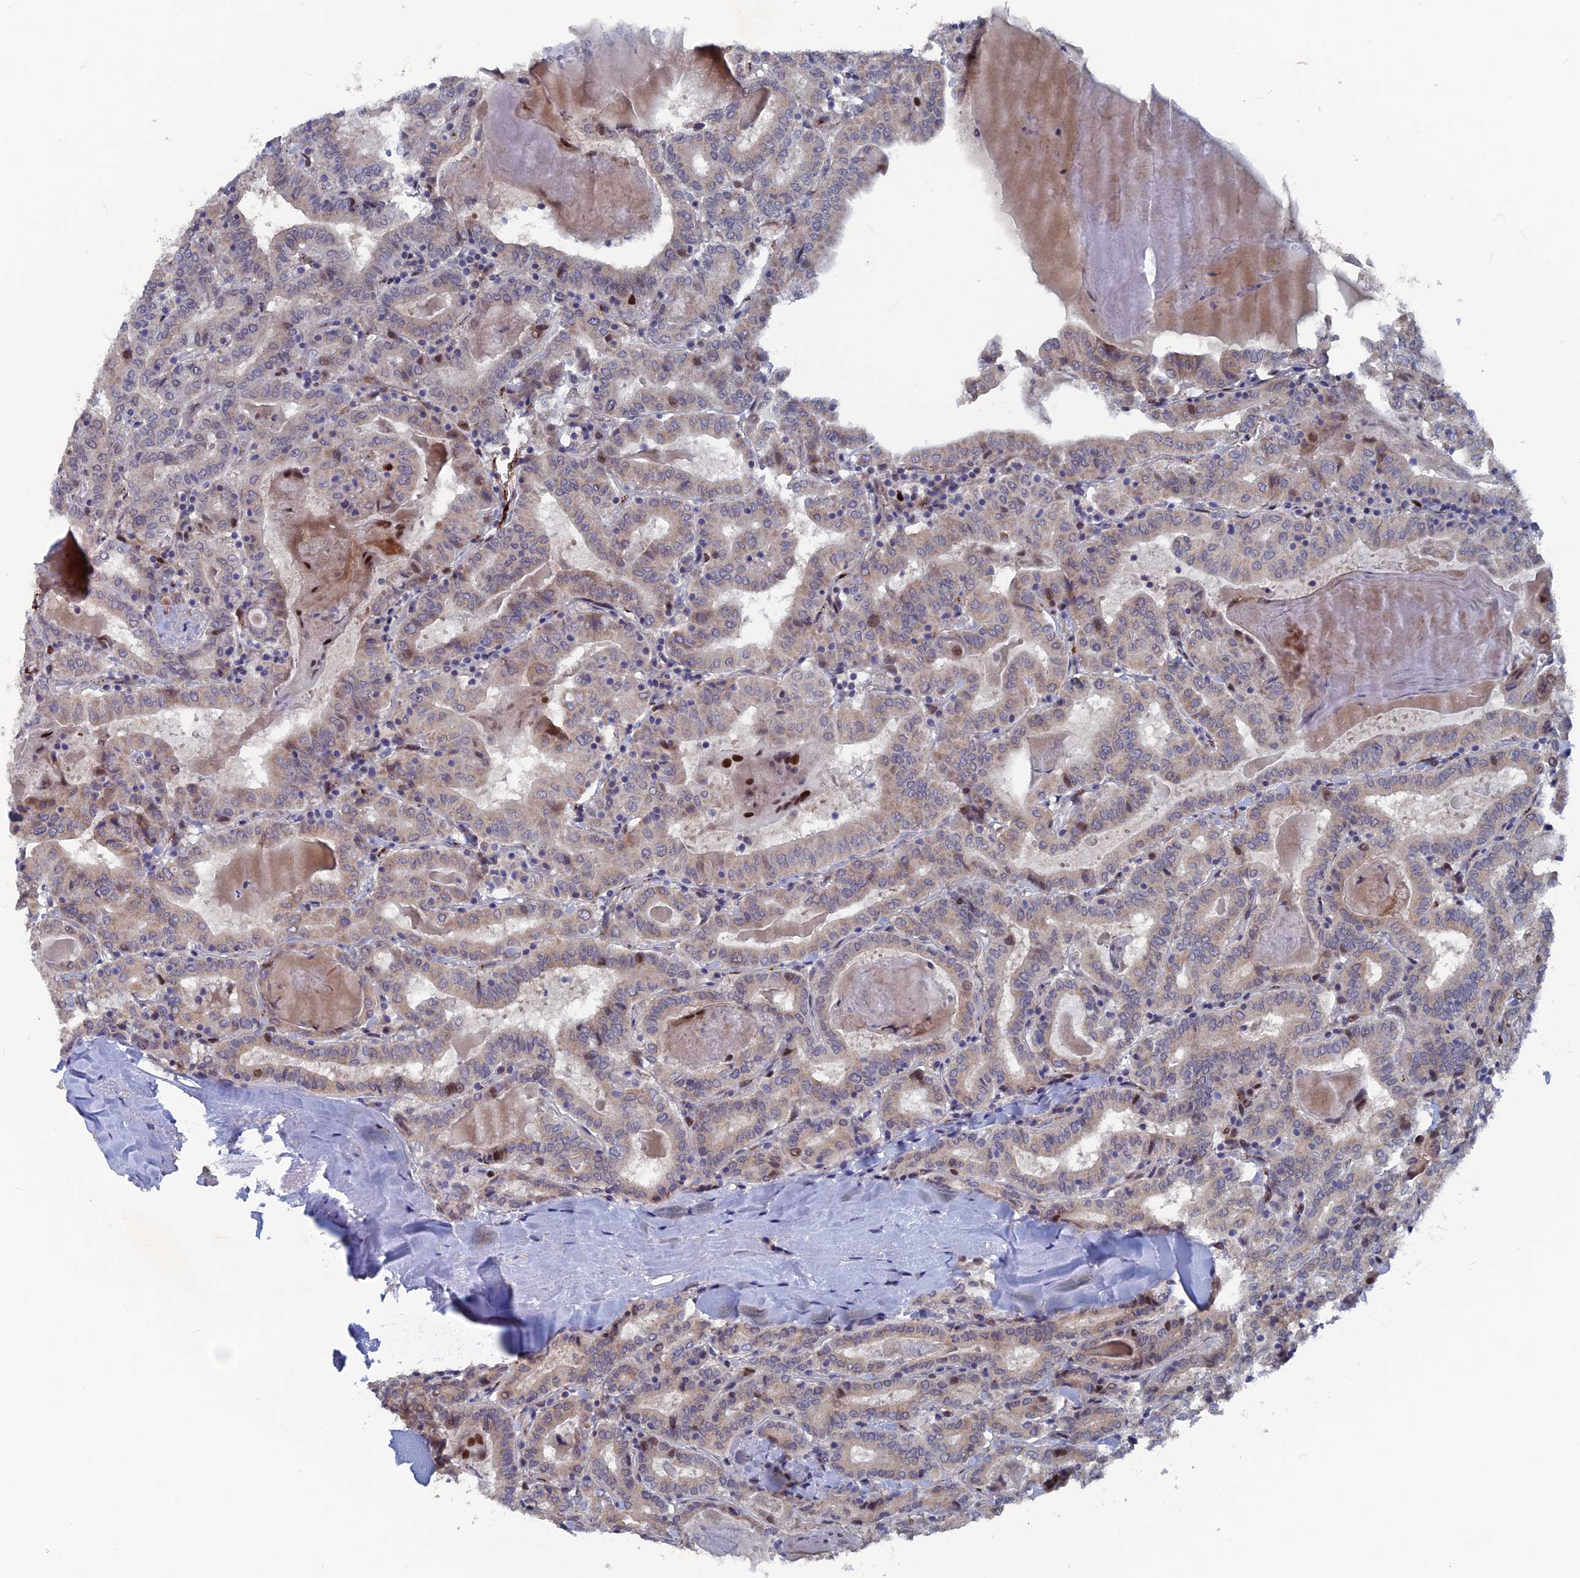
{"staining": {"intensity": "weak", "quantity": "25%-75%", "location": "cytoplasmic/membranous,nuclear"}, "tissue": "thyroid cancer", "cell_type": "Tumor cells", "image_type": "cancer", "snomed": [{"axis": "morphology", "description": "Papillary adenocarcinoma, NOS"}, {"axis": "topography", "description": "Thyroid gland"}], "caption": "An immunohistochemistry histopathology image of neoplastic tissue is shown. Protein staining in brown highlights weak cytoplasmic/membranous and nuclear positivity in thyroid cancer (papillary adenocarcinoma) within tumor cells. Using DAB (brown) and hematoxylin (blue) stains, captured at high magnification using brightfield microscopy.", "gene": "SH3D21", "patient": {"sex": "female", "age": 72}}